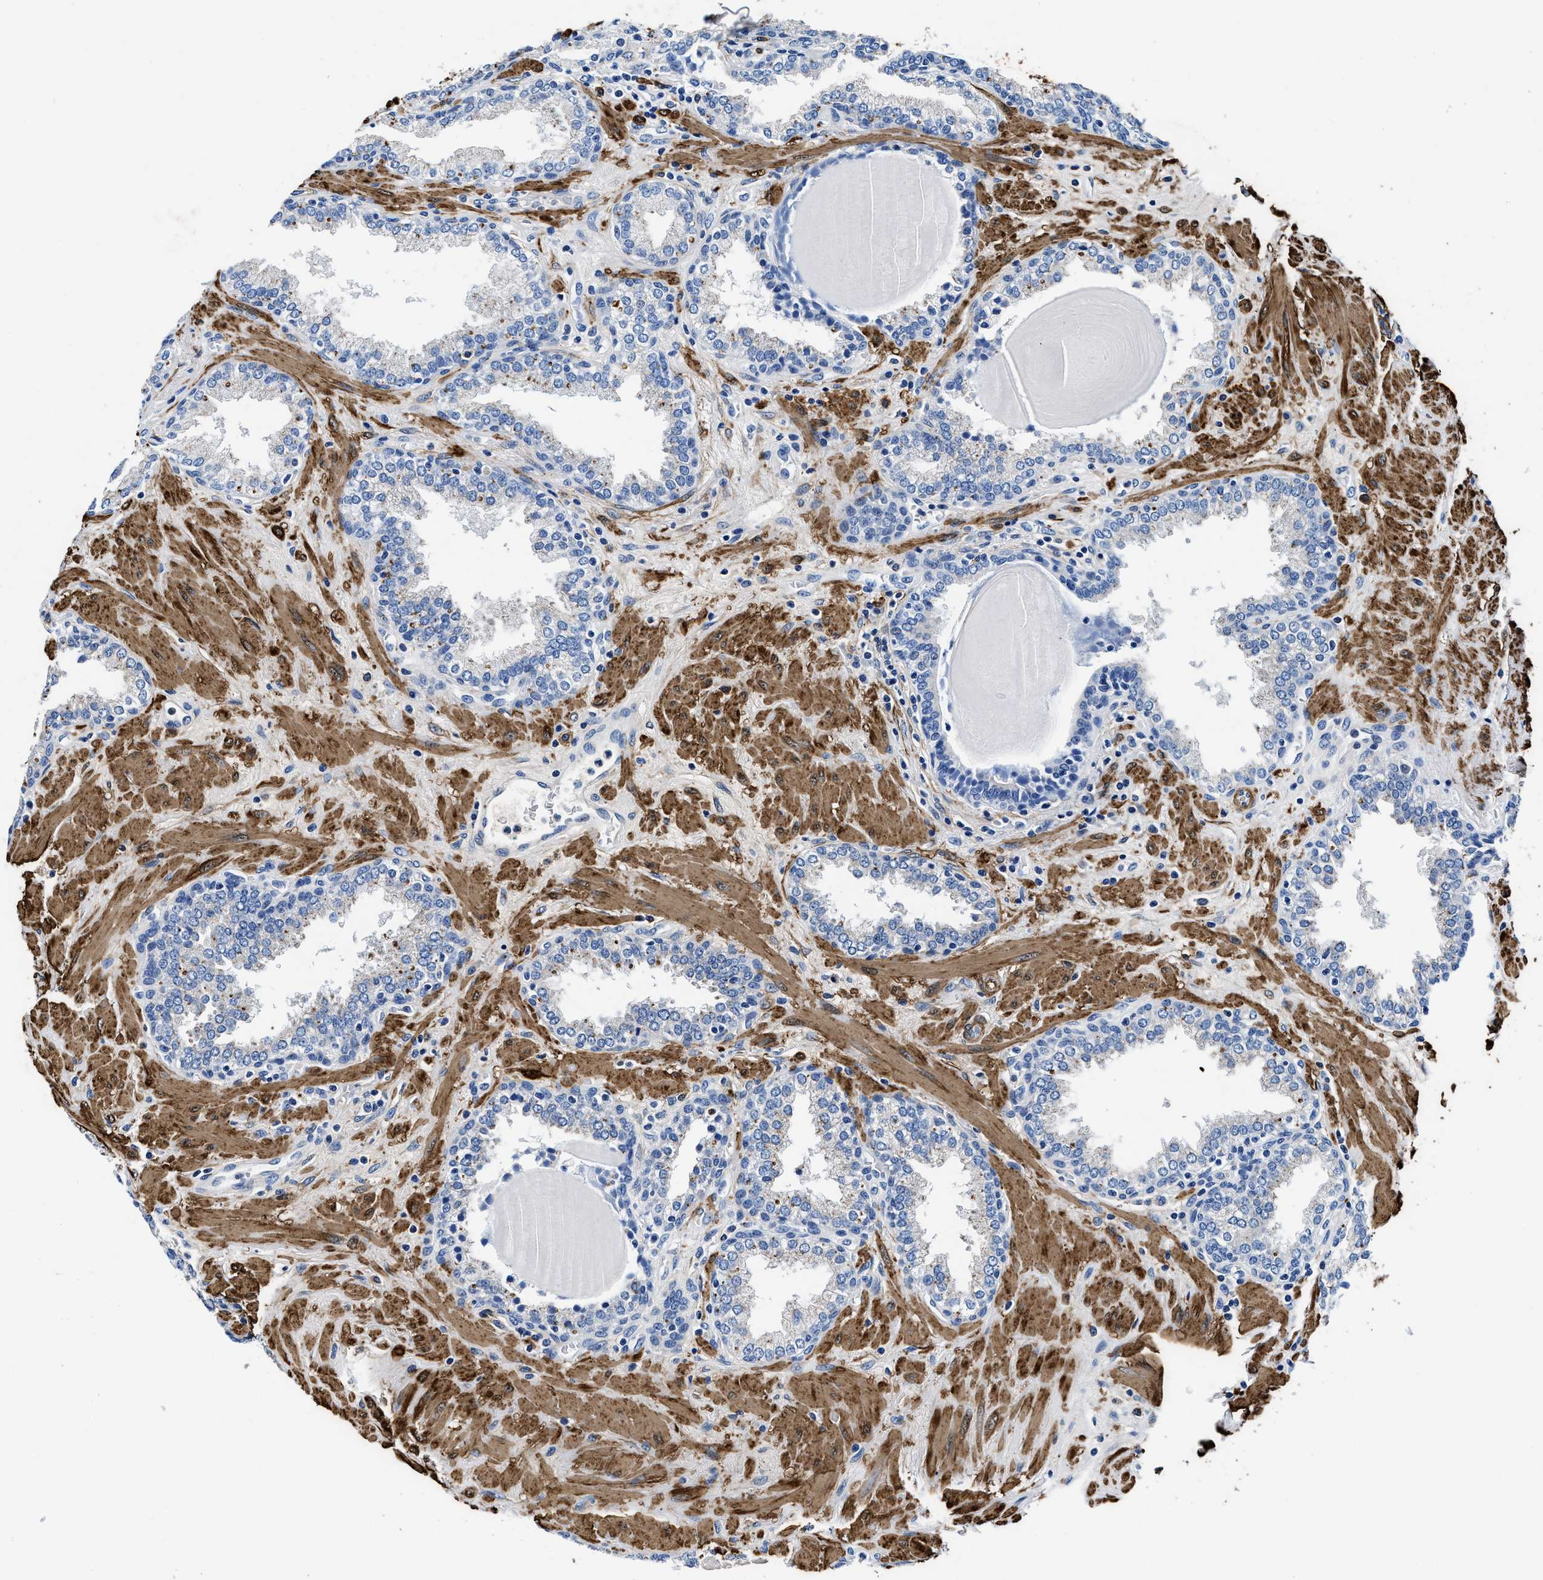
{"staining": {"intensity": "negative", "quantity": "none", "location": "none"}, "tissue": "prostate", "cell_type": "Glandular cells", "image_type": "normal", "snomed": [{"axis": "morphology", "description": "Normal tissue, NOS"}, {"axis": "topography", "description": "Prostate"}], "caption": "IHC image of normal human prostate stained for a protein (brown), which displays no expression in glandular cells.", "gene": "TEX261", "patient": {"sex": "male", "age": 51}}